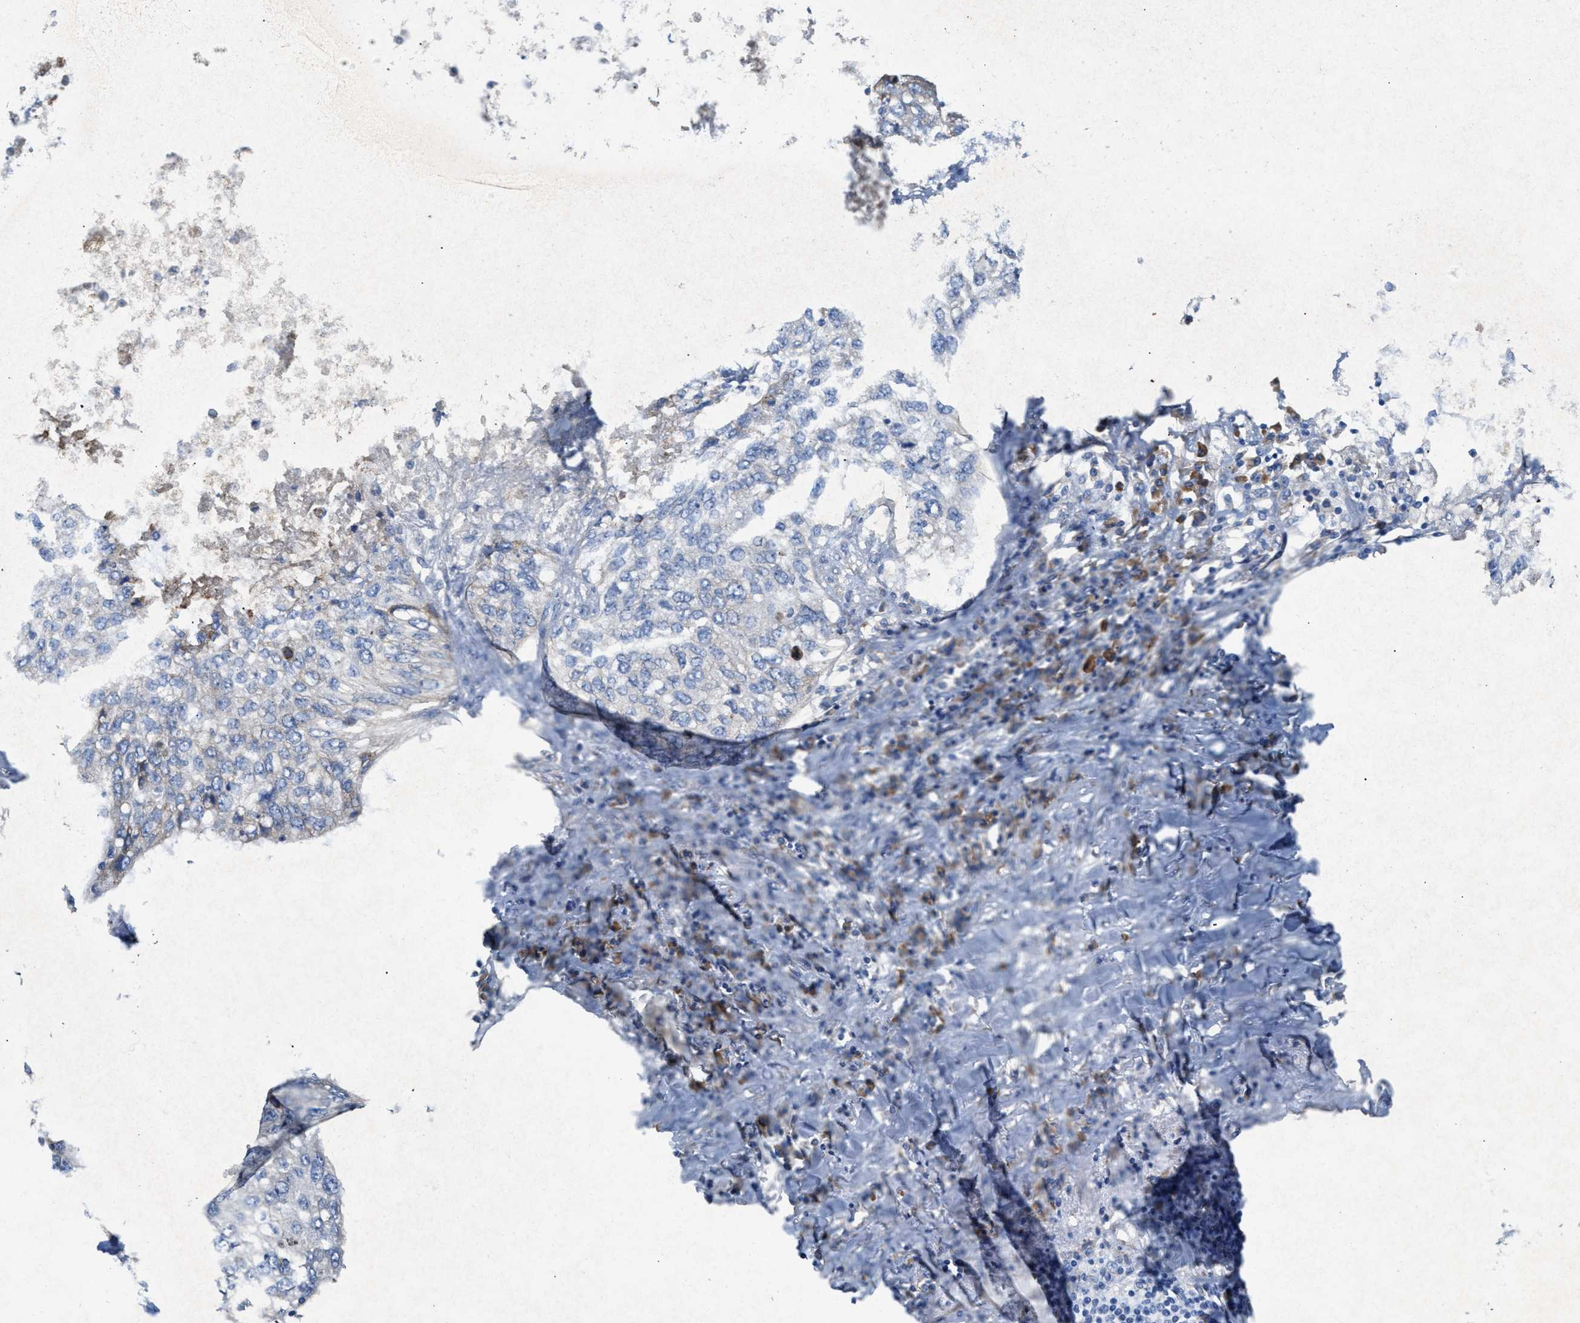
{"staining": {"intensity": "negative", "quantity": "none", "location": "none"}, "tissue": "lung cancer", "cell_type": "Tumor cells", "image_type": "cancer", "snomed": [{"axis": "morphology", "description": "Squamous cell carcinoma, NOS"}, {"axis": "topography", "description": "Lung"}], "caption": "Protein analysis of lung cancer (squamous cell carcinoma) shows no significant expression in tumor cells.", "gene": "DYNC2I1", "patient": {"sex": "female", "age": 63}}